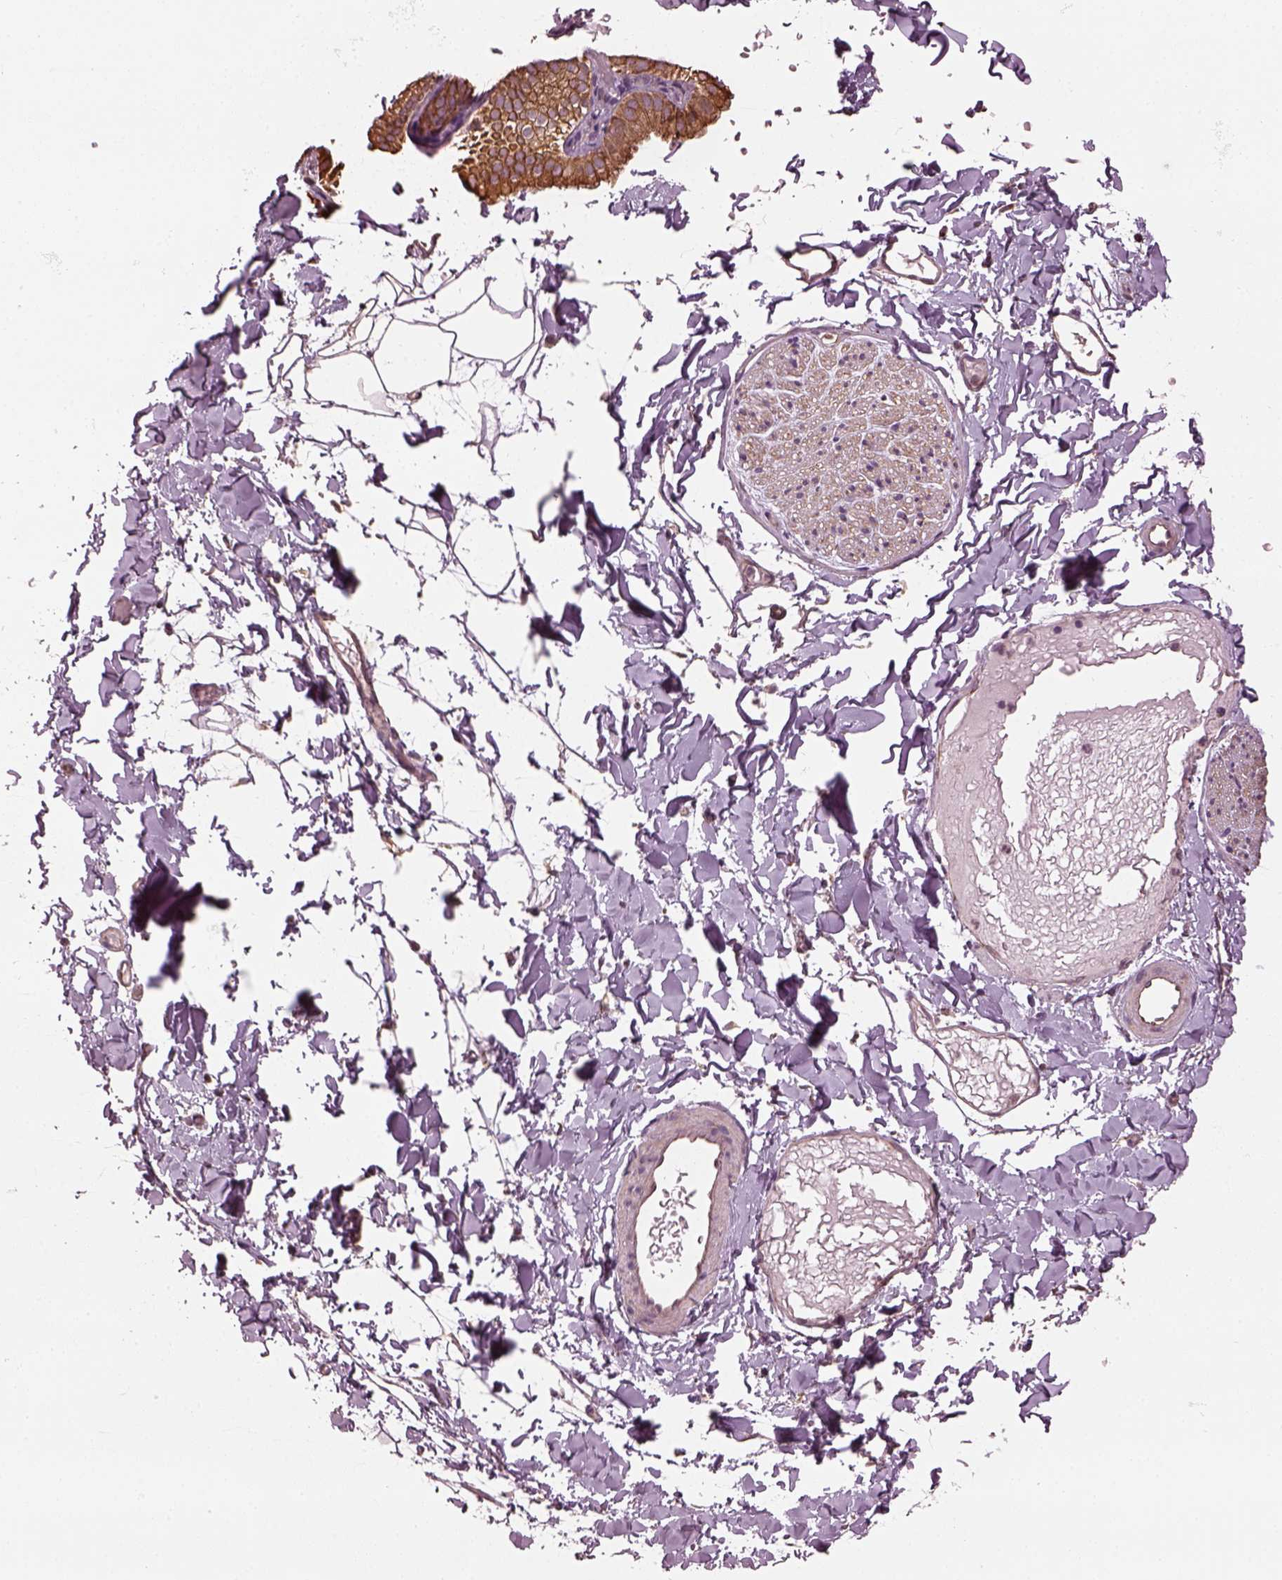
{"staining": {"intensity": "negative", "quantity": "none", "location": "none"}, "tissue": "adipose tissue", "cell_type": "Adipocytes", "image_type": "normal", "snomed": [{"axis": "morphology", "description": "Normal tissue, NOS"}, {"axis": "topography", "description": "Gallbladder"}, {"axis": "topography", "description": "Peripheral nerve tissue"}], "caption": "DAB (3,3'-diaminobenzidine) immunohistochemical staining of unremarkable adipose tissue exhibits no significant staining in adipocytes.", "gene": "RUFY3", "patient": {"sex": "female", "age": 45}}